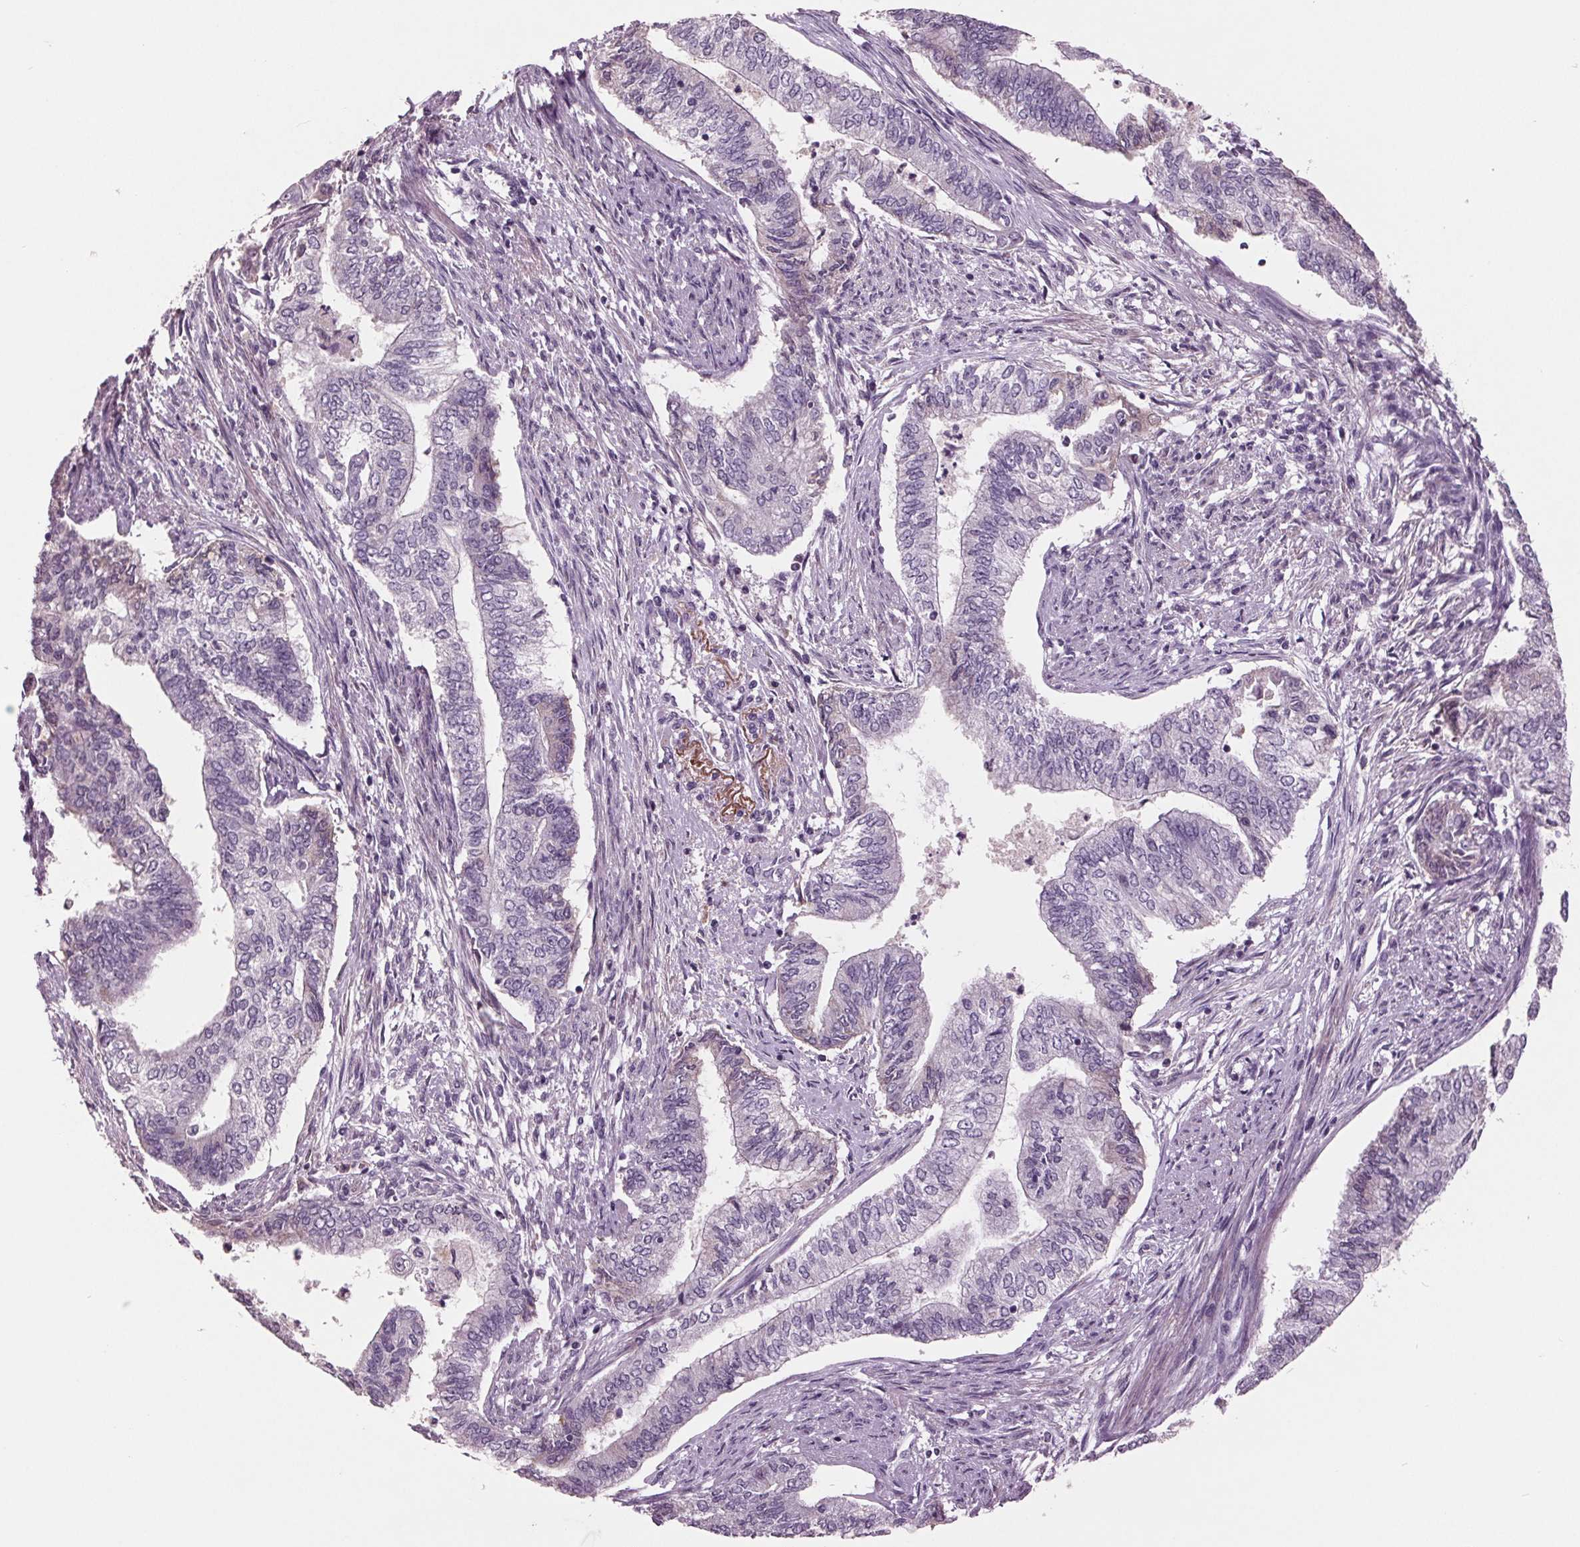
{"staining": {"intensity": "weak", "quantity": "<25%", "location": "cytoplasmic/membranous"}, "tissue": "endometrial cancer", "cell_type": "Tumor cells", "image_type": "cancer", "snomed": [{"axis": "morphology", "description": "Adenocarcinoma, NOS"}, {"axis": "topography", "description": "Endometrium"}], "caption": "A histopathology image of adenocarcinoma (endometrial) stained for a protein demonstrates no brown staining in tumor cells.", "gene": "C6", "patient": {"sex": "female", "age": 65}}